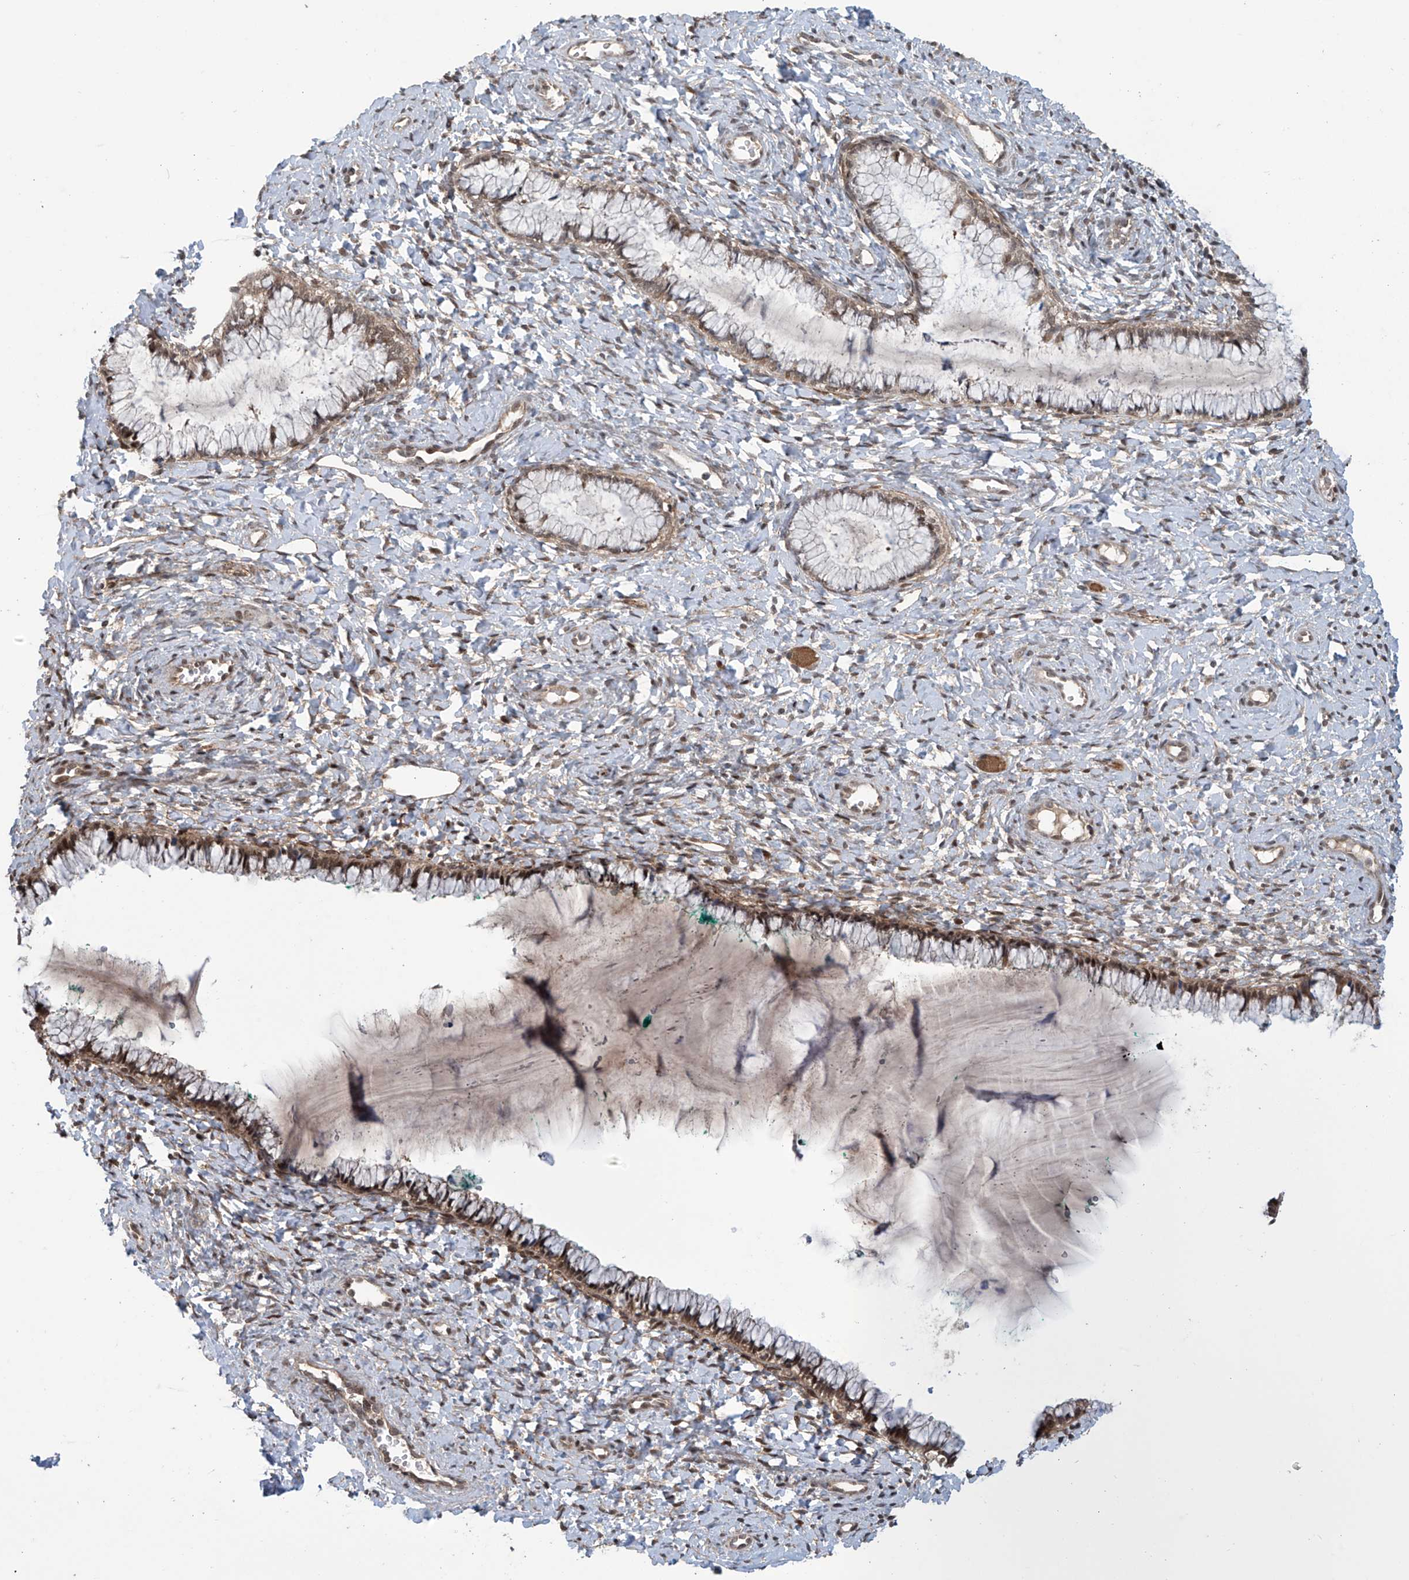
{"staining": {"intensity": "moderate", "quantity": ">75%", "location": "cytoplasmic/membranous,nuclear"}, "tissue": "cervix", "cell_type": "Glandular cells", "image_type": "normal", "snomed": [{"axis": "morphology", "description": "Normal tissue, NOS"}, {"axis": "morphology", "description": "Adenocarcinoma, NOS"}, {"axis": "topography", "description": "Cervix"}], "caption": "An immunohistochemistry (IHC) photomicrograph of normal tissue is shown. Protein staining in brown highlights moderate cytoplasmic/membranous,nuclear positivity in cervix within glandular cells. The staining is performed using DAB (3,3'-diaminobenzidine) brown chromogen to label protein expression. The nuclei are counter-stained blue using hematoxylin.", "gene": "ABHD13", "patient": {"sex": "female", "age": 29}}